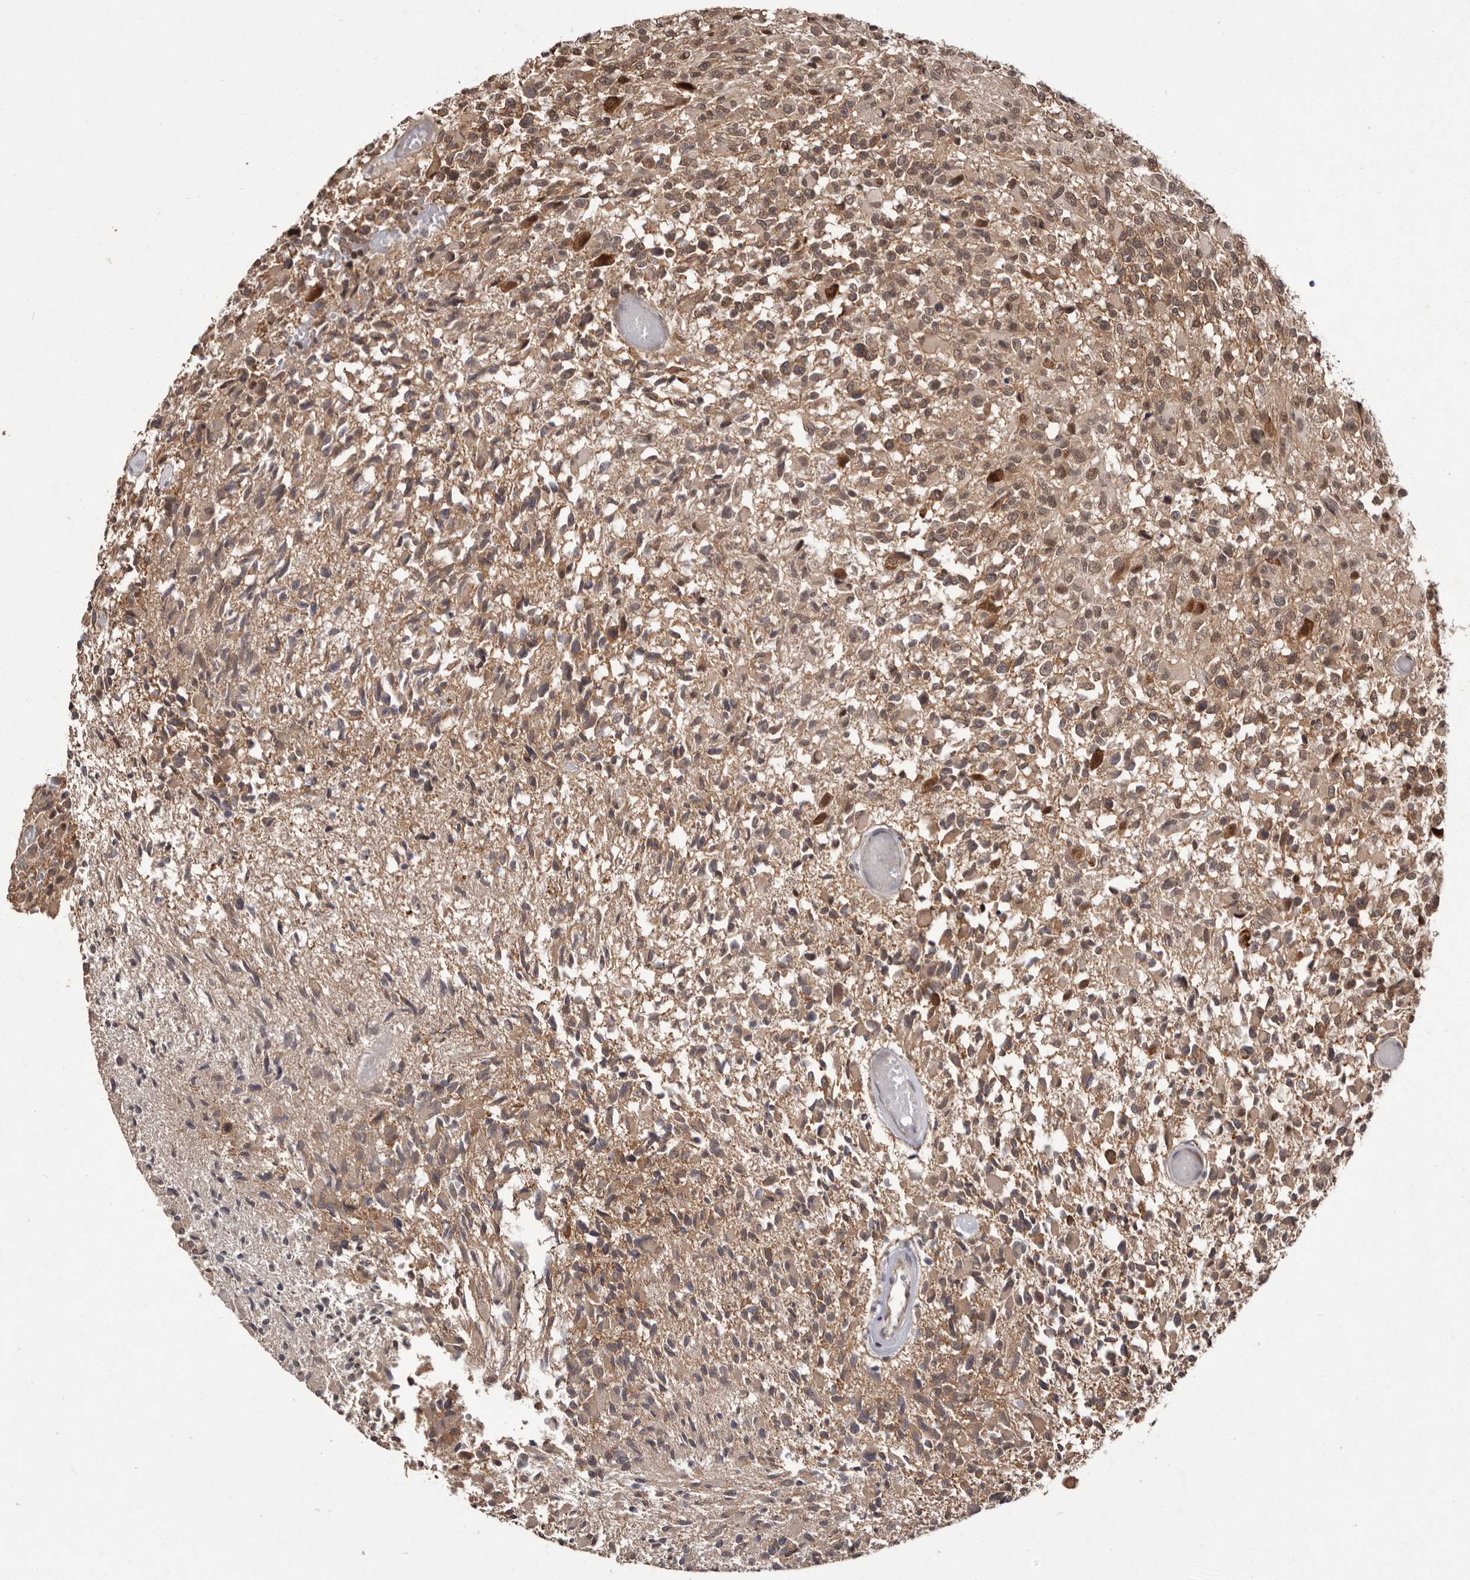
{"staining": {"intensity": "moderate", "quantity": ">75%", "location": "cytoplasmic/membranous"}, "tissue": "glioma", "cell_type": "Tumor cells", "image_type": "cancer", "snomed": [{"axis": "morphology", "description": "Glioma, malignant, High grade"}, {"axis": "morphology", "description": "Glioblastoma, NOS"}, {"axis": "topography", "description": "Brain"}], "caption": "Tumor cells display medium levels of moderate cytoplasmic/membranous positivity in about >75% of cells in glioma.", "gene": "LRGUK", "patient": {"sex": "male", "age": 60}}